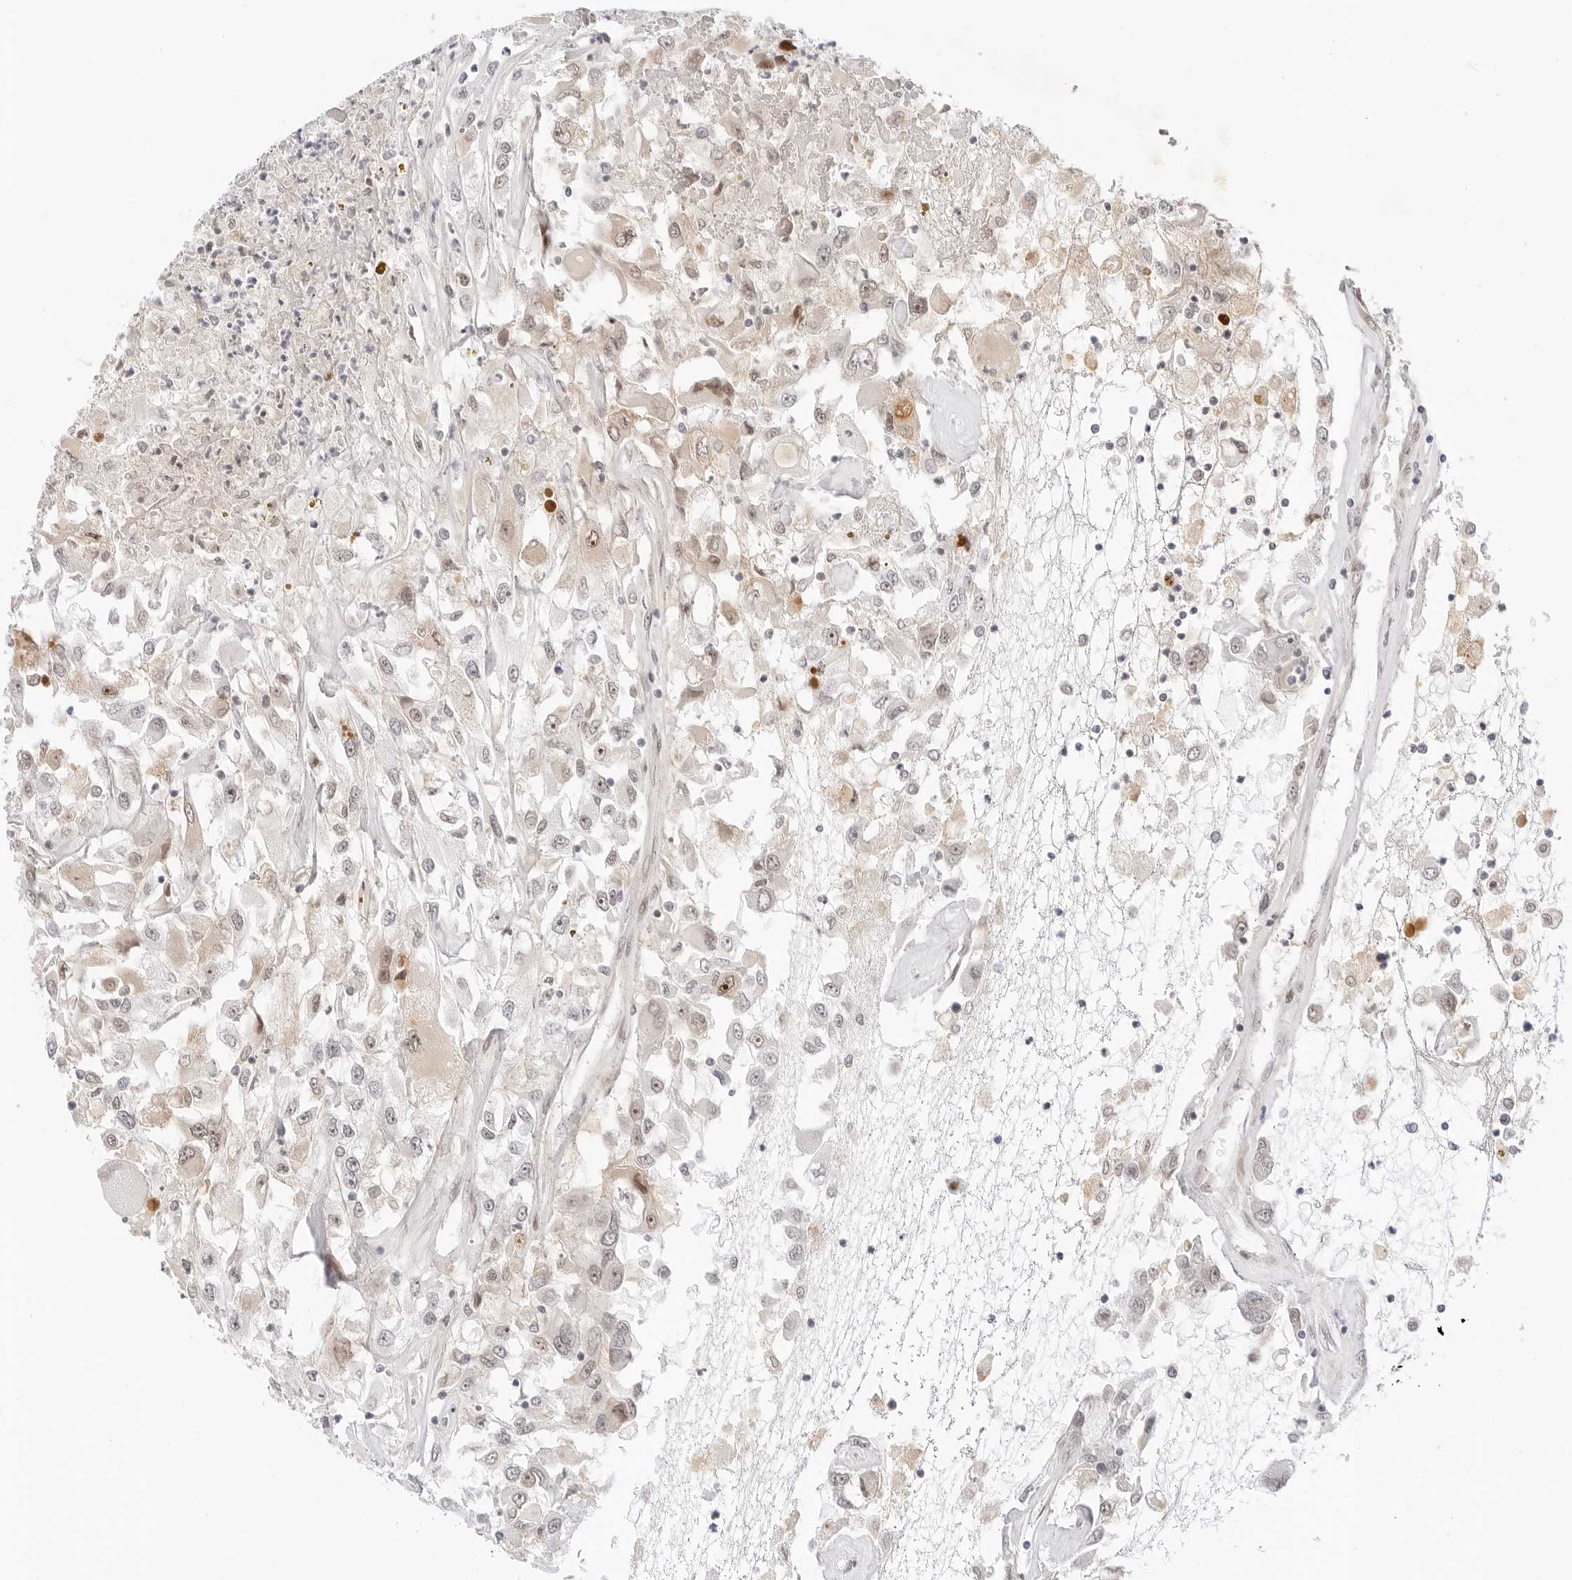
{"staining": {"intensity": "moderate", "quantity": "25%-75%", "location": "nuclear"}, "tissue": "renal cancer", "cell_type": "Tumor cells", "image_type": "cancer", "snomed": [{"axis": "morphology", "description": "Adenocarcinoma, NOS"}, {"axis": "topography", "description": "Kidney"}], "caption": "Immunohistochemical staining of renal cancer displays medium levels of moderate nuclear protein expression in approximately 25%-75% of tumor cells. The staining was performed using DAB (3,3'-diaminobenzidine), with brown indicating positive protein expression. Nuclei are stained blue with hematoxylin.", "gene": "HIPK3", "patient": {"sex": "female", "age": 52}}